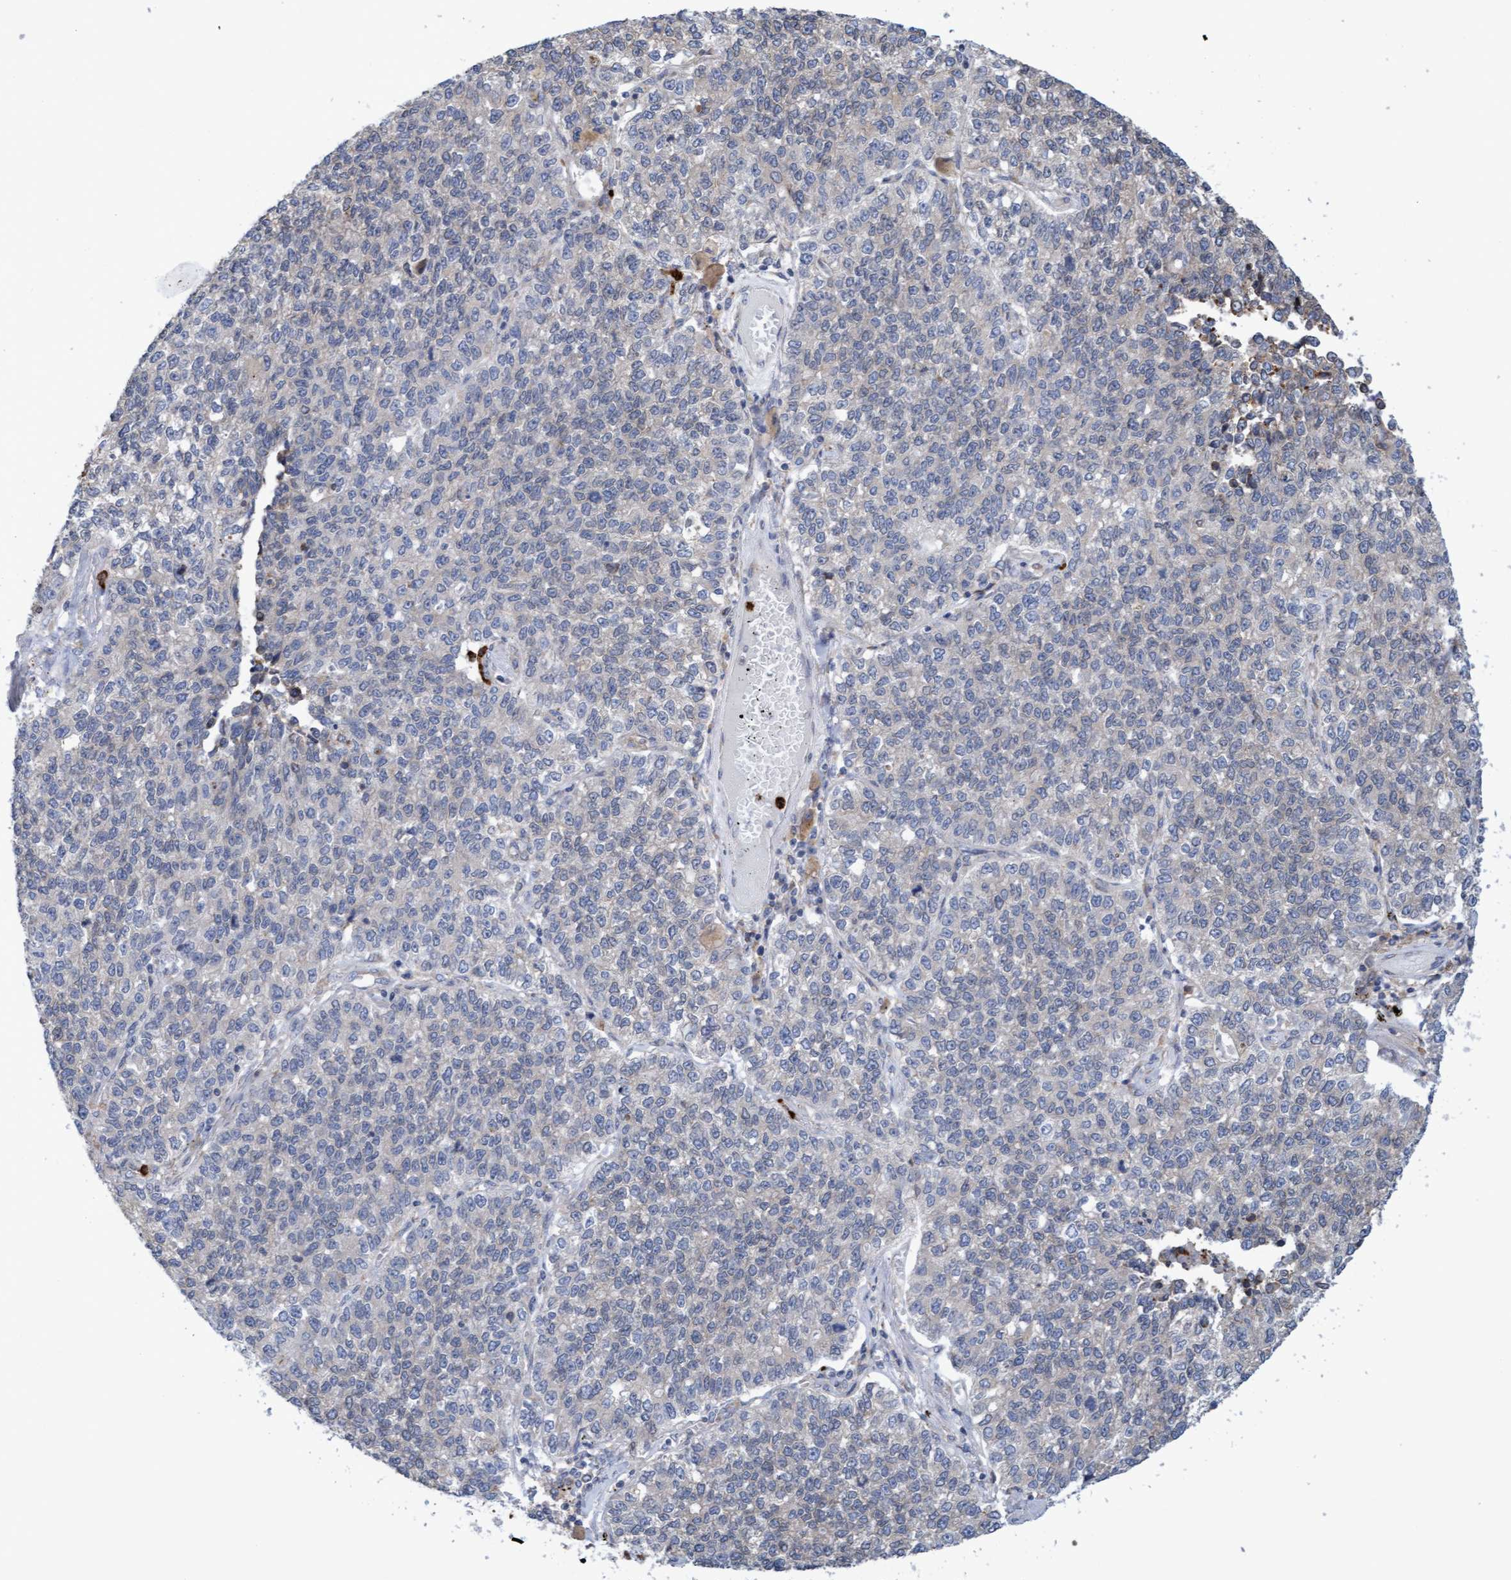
{"staining": {"intensity": "negative", "quantity": "none", "location": "none"}, "tissue": "lung cancer", "cell_type": "Tumor cells", "image_type": "cancer", "snomed": [{"axis": "morphology", "description": "Adenocarcinoma, NOS"}, {"axis": "topography", "description": "Lung"}], "caption": "Human adenocarcinoma (lung) stained for a protein using immunohistochemistry (IHC) exhibits no staining in tumor cells.", "gene": "MMP8", "patient": {"sex": "male", "age": 49}}